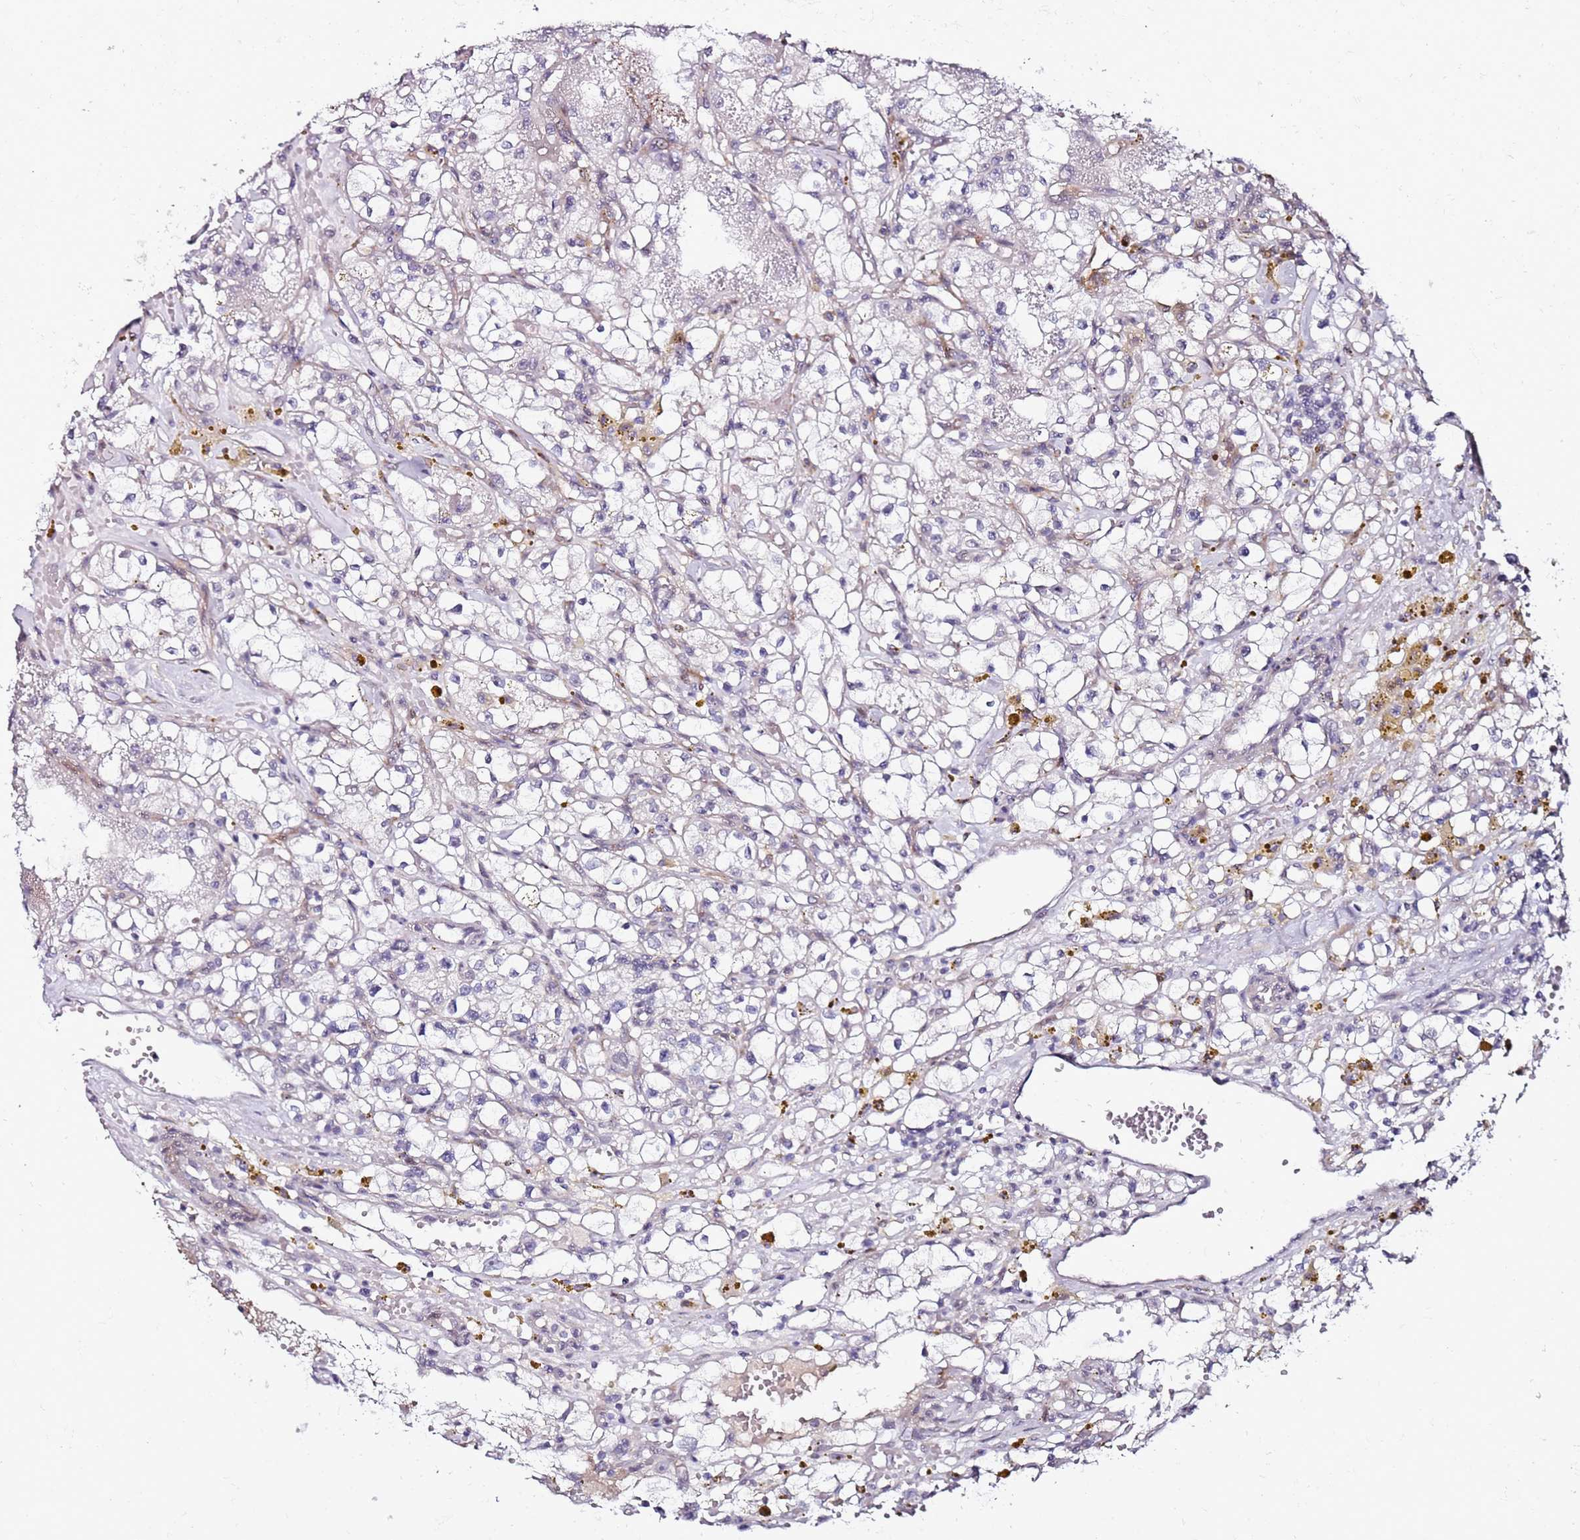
{"staining": {"intensity": "negative", "quantity": "none", "location": "none"}, "tissue": "renal cancer", "cell_type": "Tumor cells", "image_type": "cancer", "snomed": [{"axis": "morphology", "description": "Adenocarcinoma, NOS"}, {"axis": "topography", "description": "Kidney"}], "caption": "Tumor cells show no significant staining in renal adenocarcinoma. The staining is performed using DAB (3,3'-diaminobenzidine) brown chromogen with nuclei counter-stained in using hematoxylin.", "gene": "DUSP28", "patient": {"sex": "male", "age": 56}}